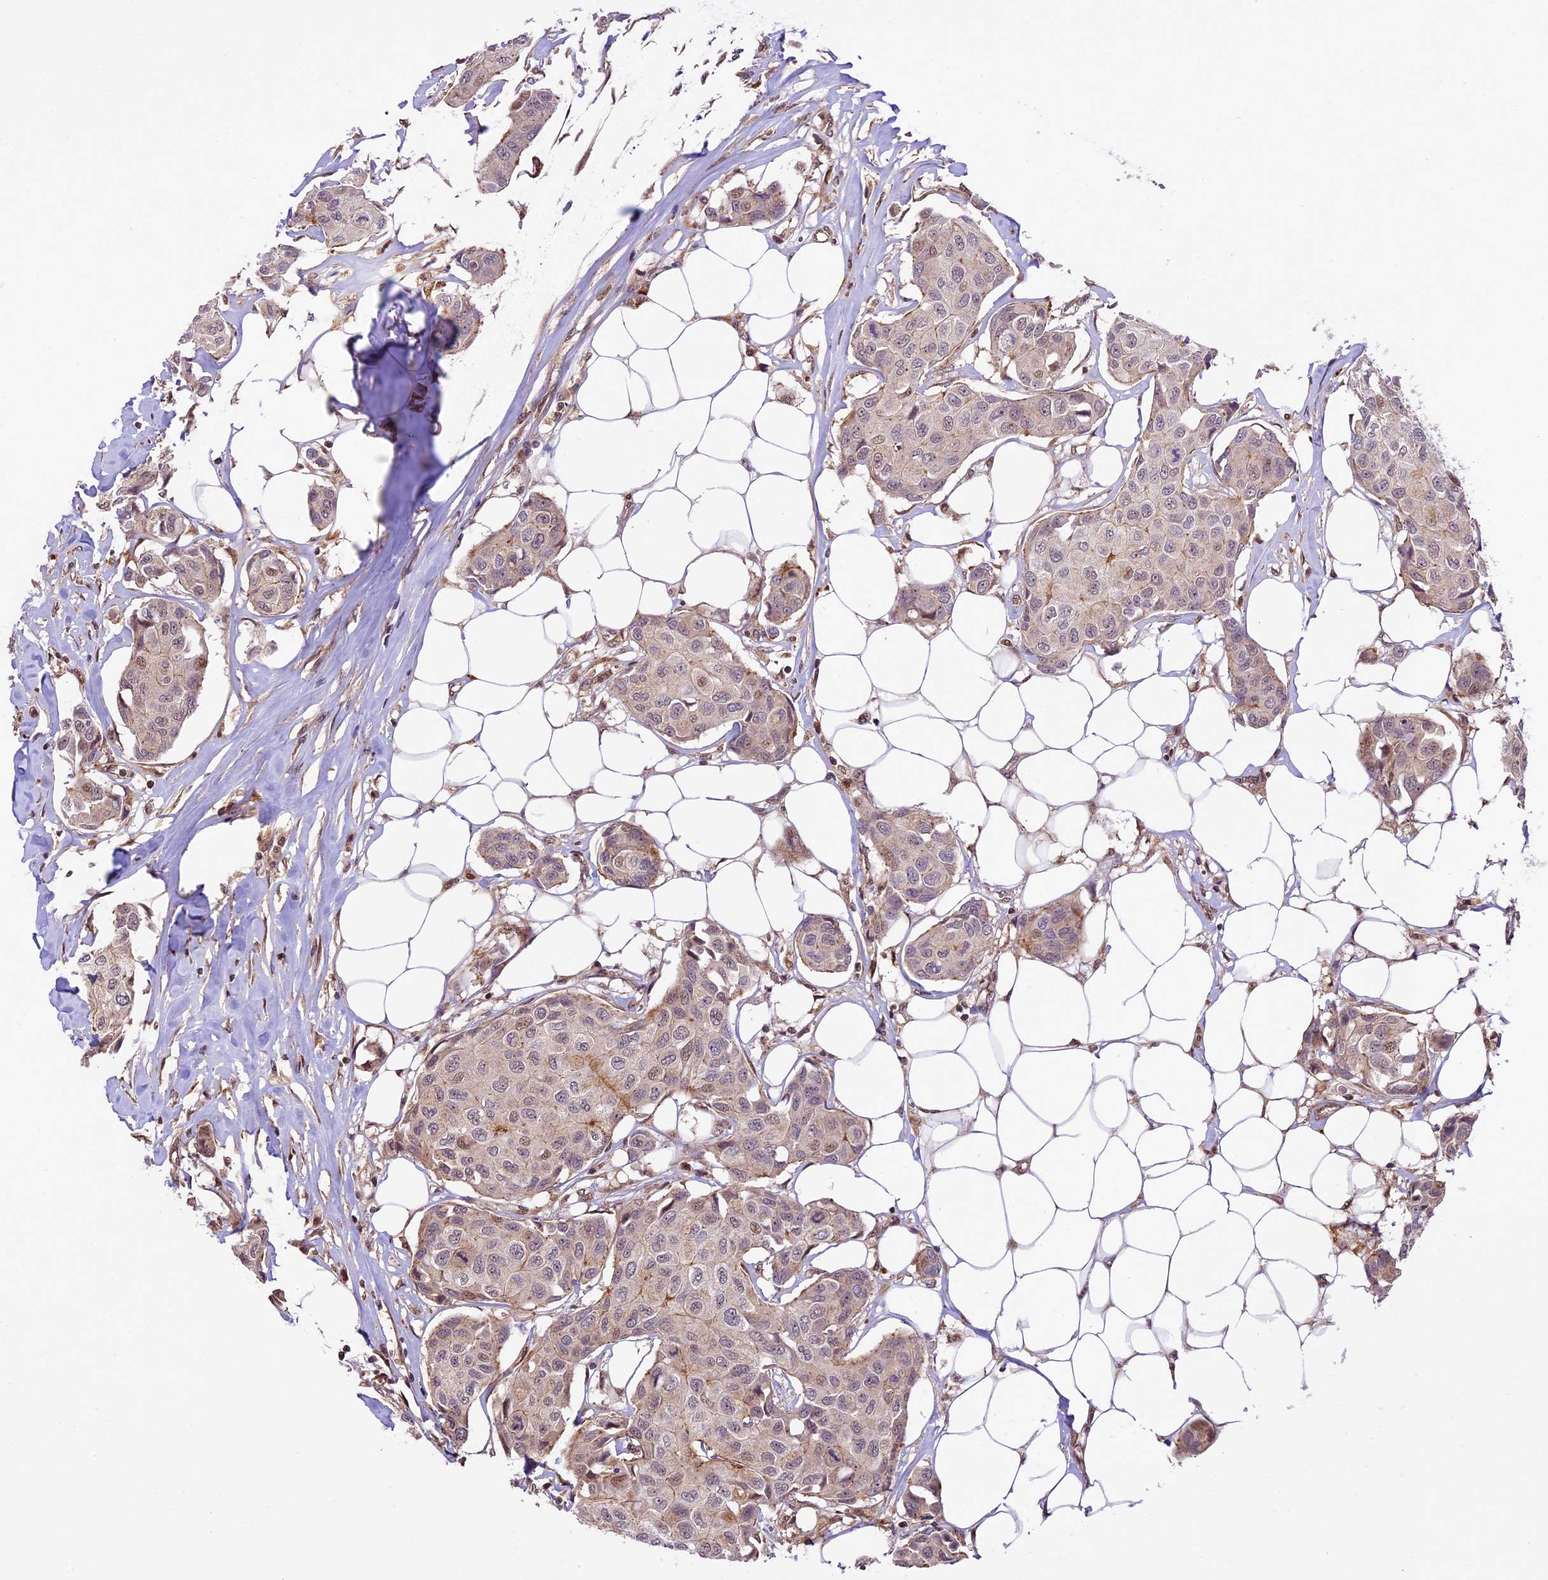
{"staining": {"intensity": "weak", "quantity": "<25%", "location": "nuclear"}, "tissue": "breast cancer", "cell_type": "Tumor cells", "image_type": "cancer", "snomed": [{"axis": "morphology", "description": "Duct carcinoma"}, {"axis": "topography", "description": "Breast"}], "caption": "A high-resolution histopathology image shows immunohistochemistry staining of breast cancer (intraductal carcinoma), which demonstrates no significant positivity in tumor cells. Brightfield microscopy of IHC stained with DAB (brown) and hematoxylin (blue), captured at high magnification.", "gene": "DHX38", "patient": {"sex": "female", "age": 80}}